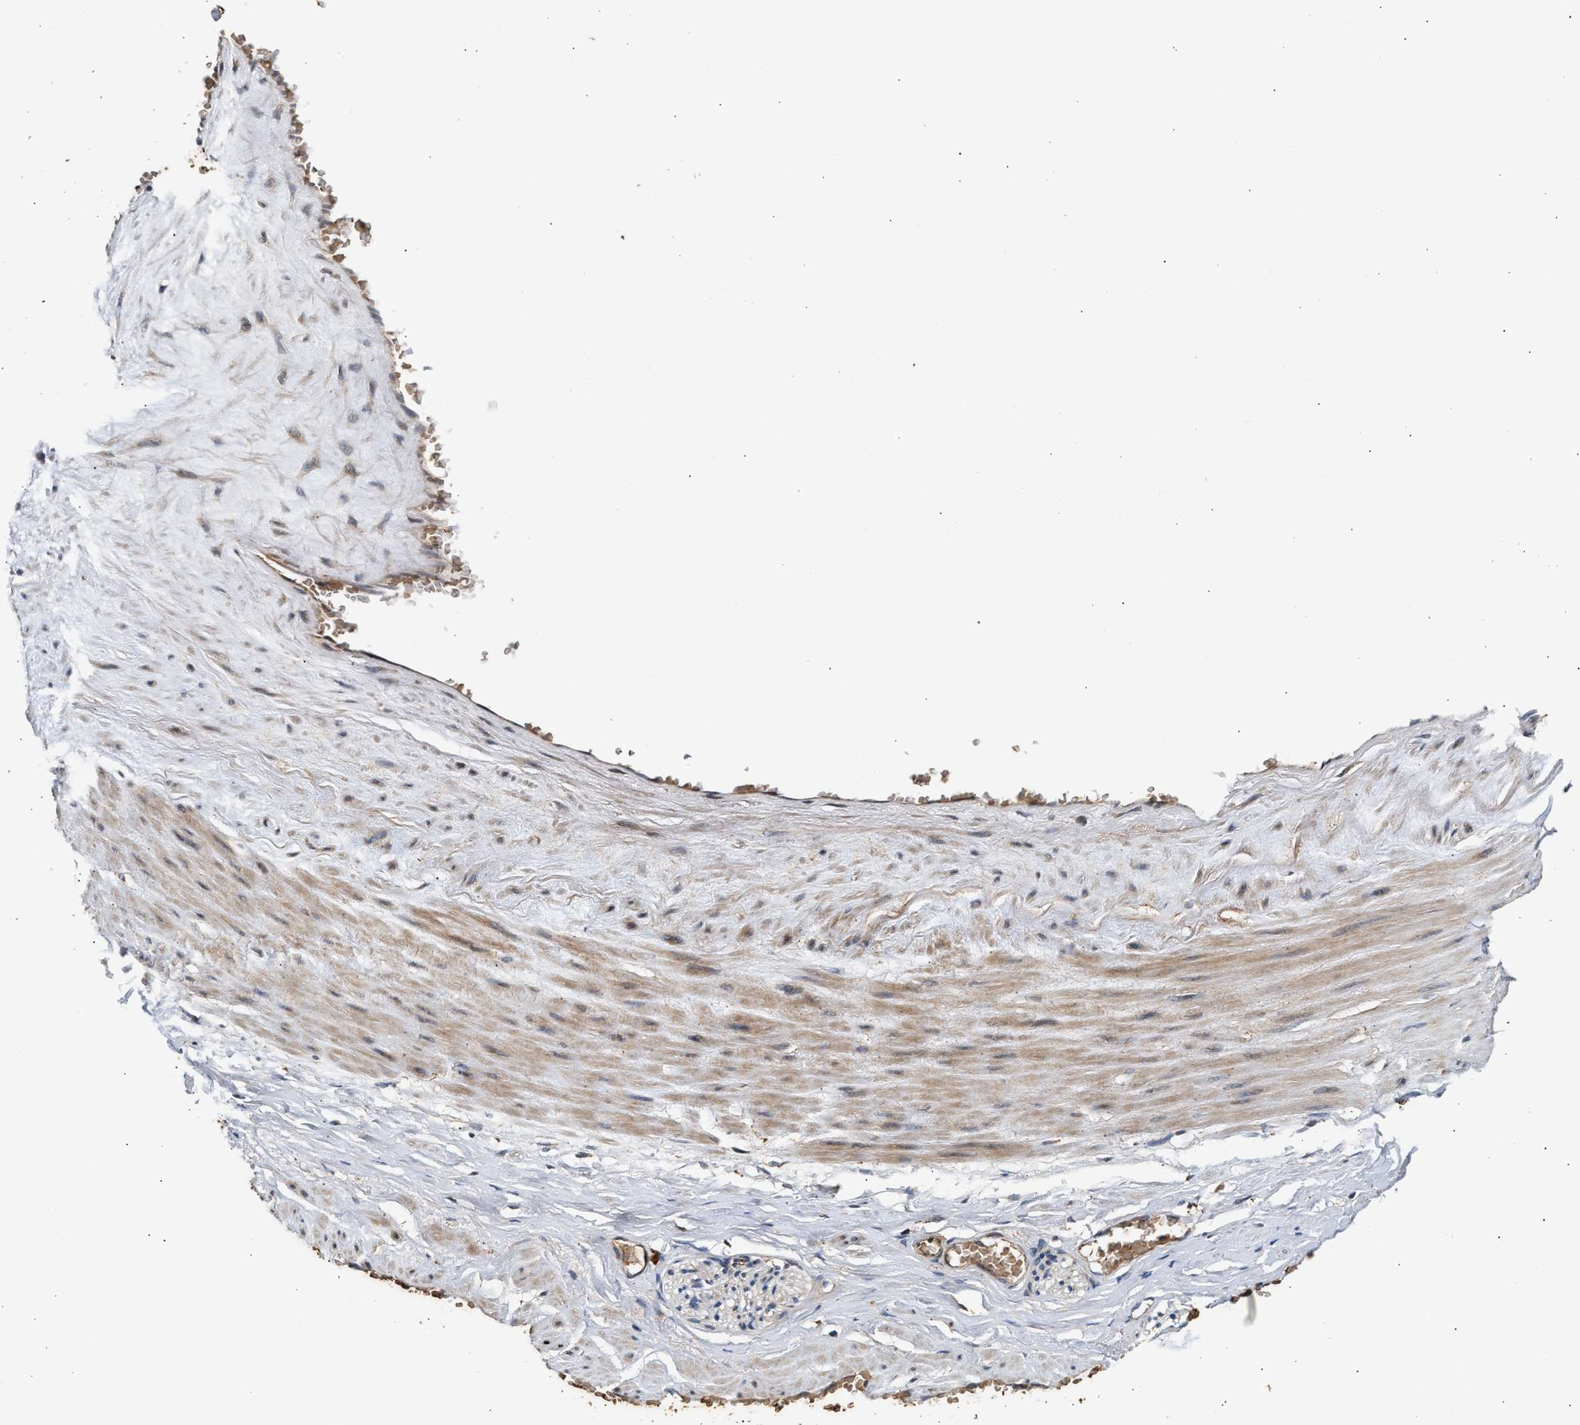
{"staining": {"intensity": "weak", "quantity": ">75%", "location": "cytoplasmic/membranous"}, "tissue": "adipose tissue", "cell_type": "Adipocytes", "image_type": "normal", "snomed": [{"axis": "morphology", "description": "Normal tissue, NOS"}, {"axis": "topography", "description": "Soft tissue"}, {"axis": "topography", "description": "Vascular tissue"}], "caption": "This photomicrograph demonstrates unremarkable adipose tissue stained with immunohistochemistry (IHC) to label a protein in brown. The cytoplasmic/membranous of adipocytes show weak positivity for the protein. Nuclei are counter-stained blue.", "gene": "PLD3", "patient": {"sex": "female", "age": 35}}